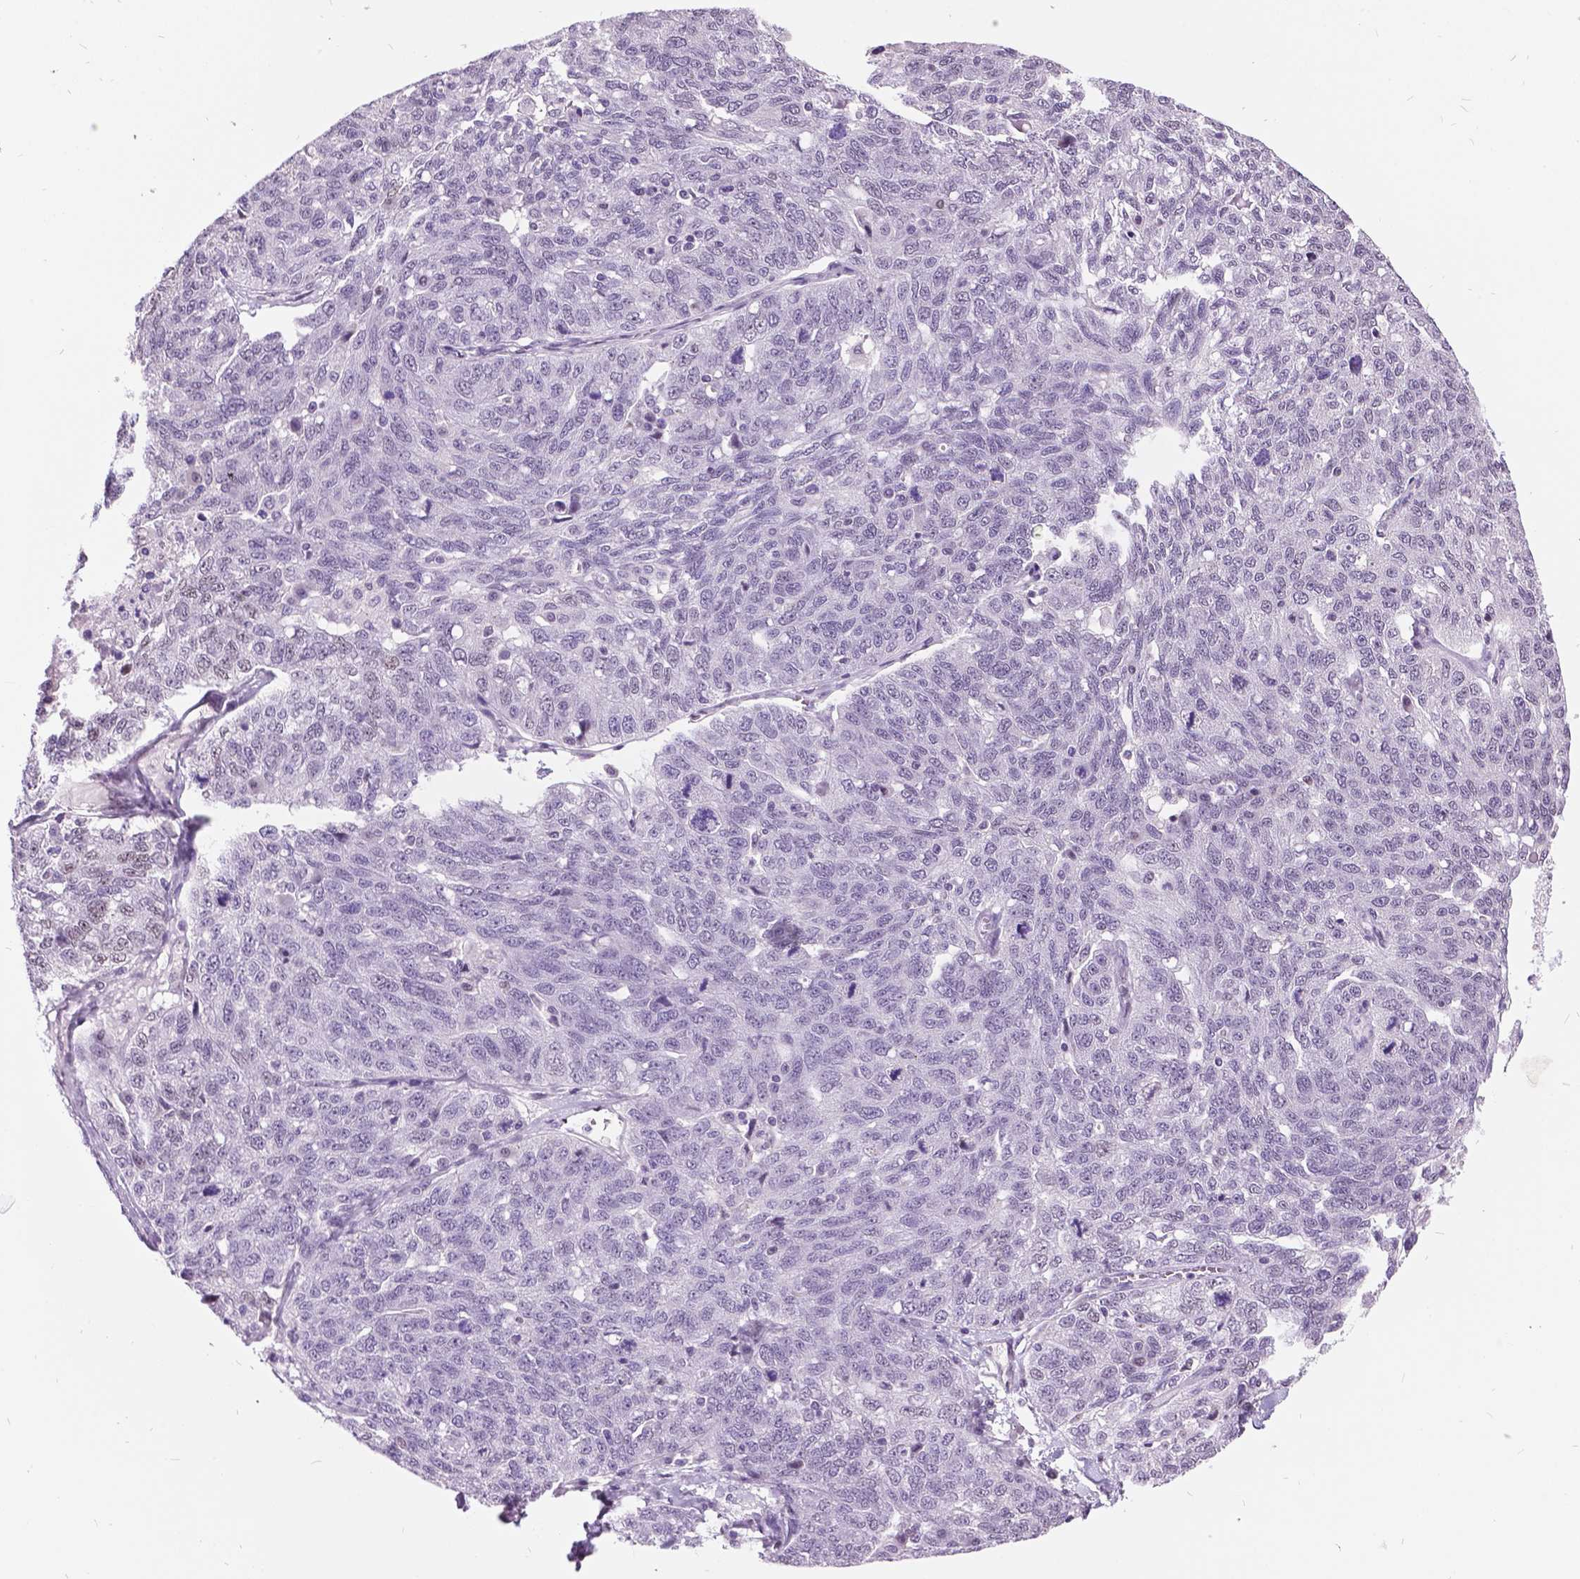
{"staining": {"intensity": "negative", "quantity": "none", "location": "none"}, "tissue": "ovarian cancer", "cell_type": "Tumor cells", "image_type": "cancer", "snomed": [{"axis": "morphology", "description": "Cystadenocarcinoma, serous, NOS"}, {"axis": "topography", "description": "Ovary"}], "caption": "High magnification brightfield microscopy of serous cystadenocarcinoma (ovarian) stained with DAB (brown) and counterstained with hematoxylin (blue): tumor cells show no significant expression.", "gene": "DPF3", "patient": {"sex": "female", "age": 71}}